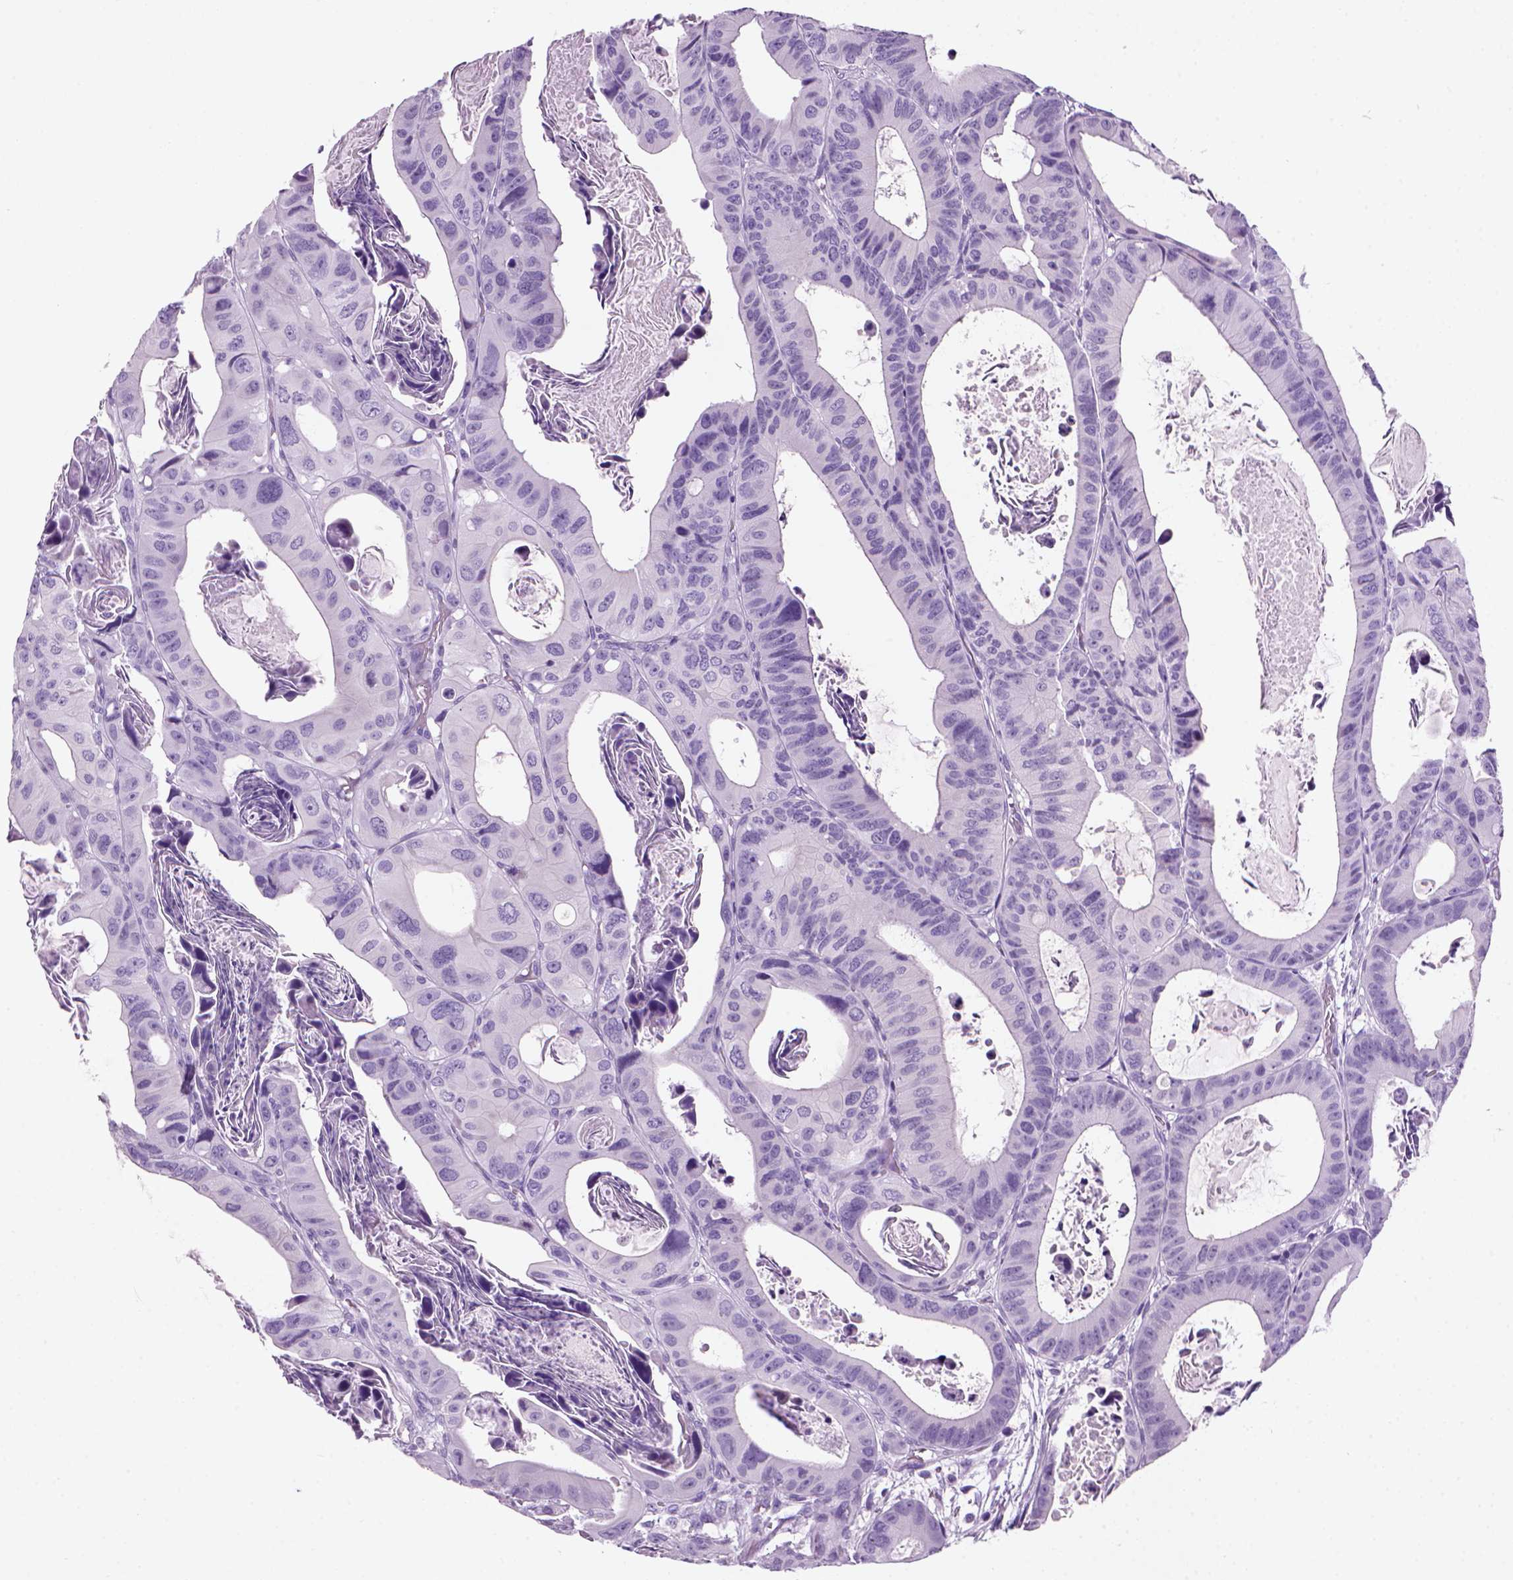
{"staining": {"intensity": "negative", "quantity": "none", "location": "none"}, "tissue": "colorectal cancer", "cell_type": "Tumor cells", "image_type": "cancer", "snomed": [{"axis": "morphology", "description": "Adenocarcinoma, NOS"}, {"axis": "topography", "description": "Rectum"}], "caption": "IHC micrograph of human colorectal cancer (adenocarcinoma) stained for a protein (brown), which exhibits no staining in tumor cells.", "gene": "MZB1", "patient": {"sex": "male", "age": 64}}